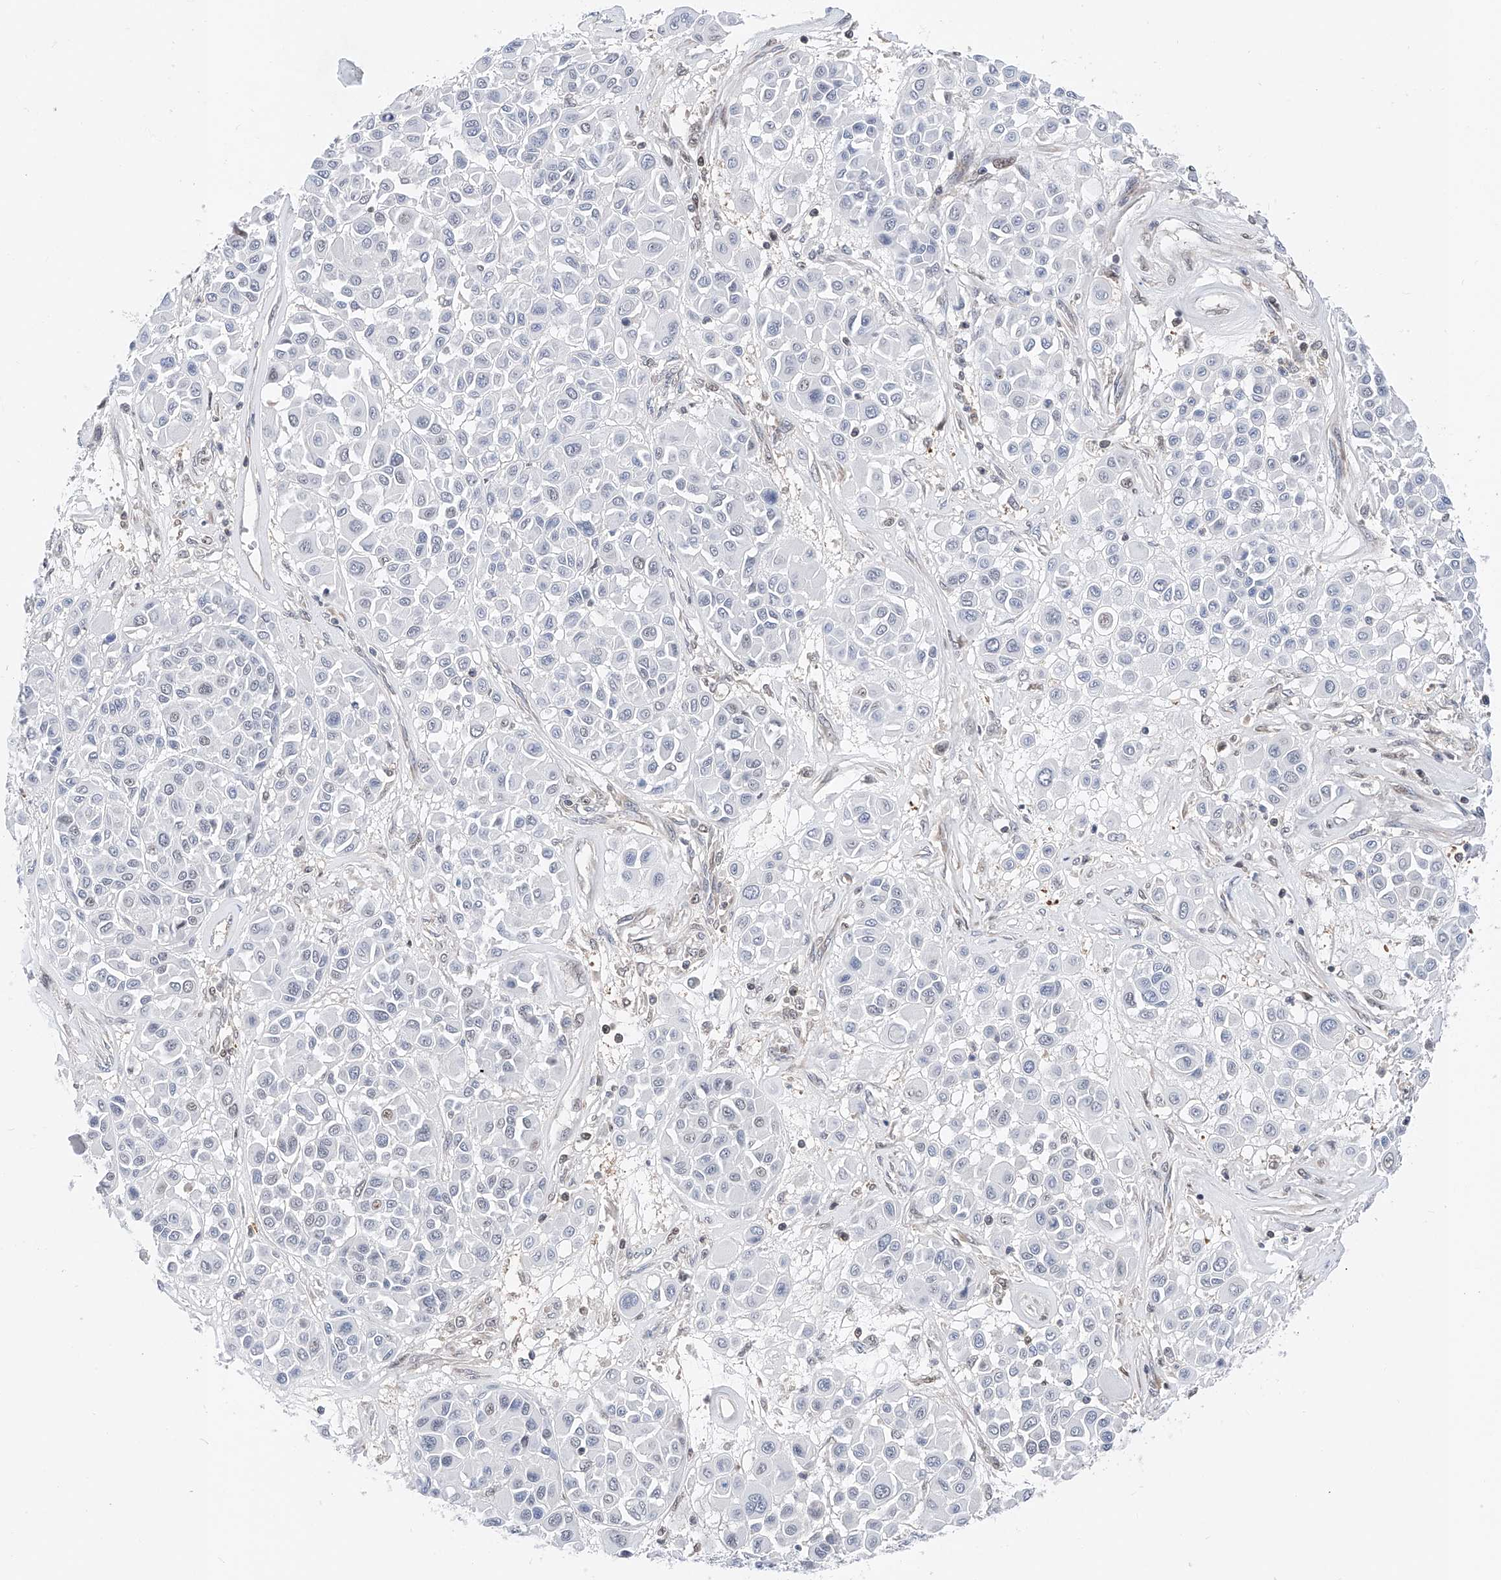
{"staining": {"intensity": "negative", "quantity": "none", "location": "none"}, "tissue": "melanoma", "cell_type": "Tumor cells", "image_type": "cancer", "snomed": [{"axis": "morphology", "description": "Malignant melanoma, Metastatic site"}, {"axis": "topography", "description": "Soft tissue"}], "caption": "DAB immunohistochemical staining of melanoma displays no significant positivity in tumor cells. (Stains: DAB immunohistochemistry (IHC) with hematoxylin counter stain, Microscopy: brightfield microscopy at high magnification).", "gene": "SNRNP200", "patient": {"sex": "male", "age": 41}}